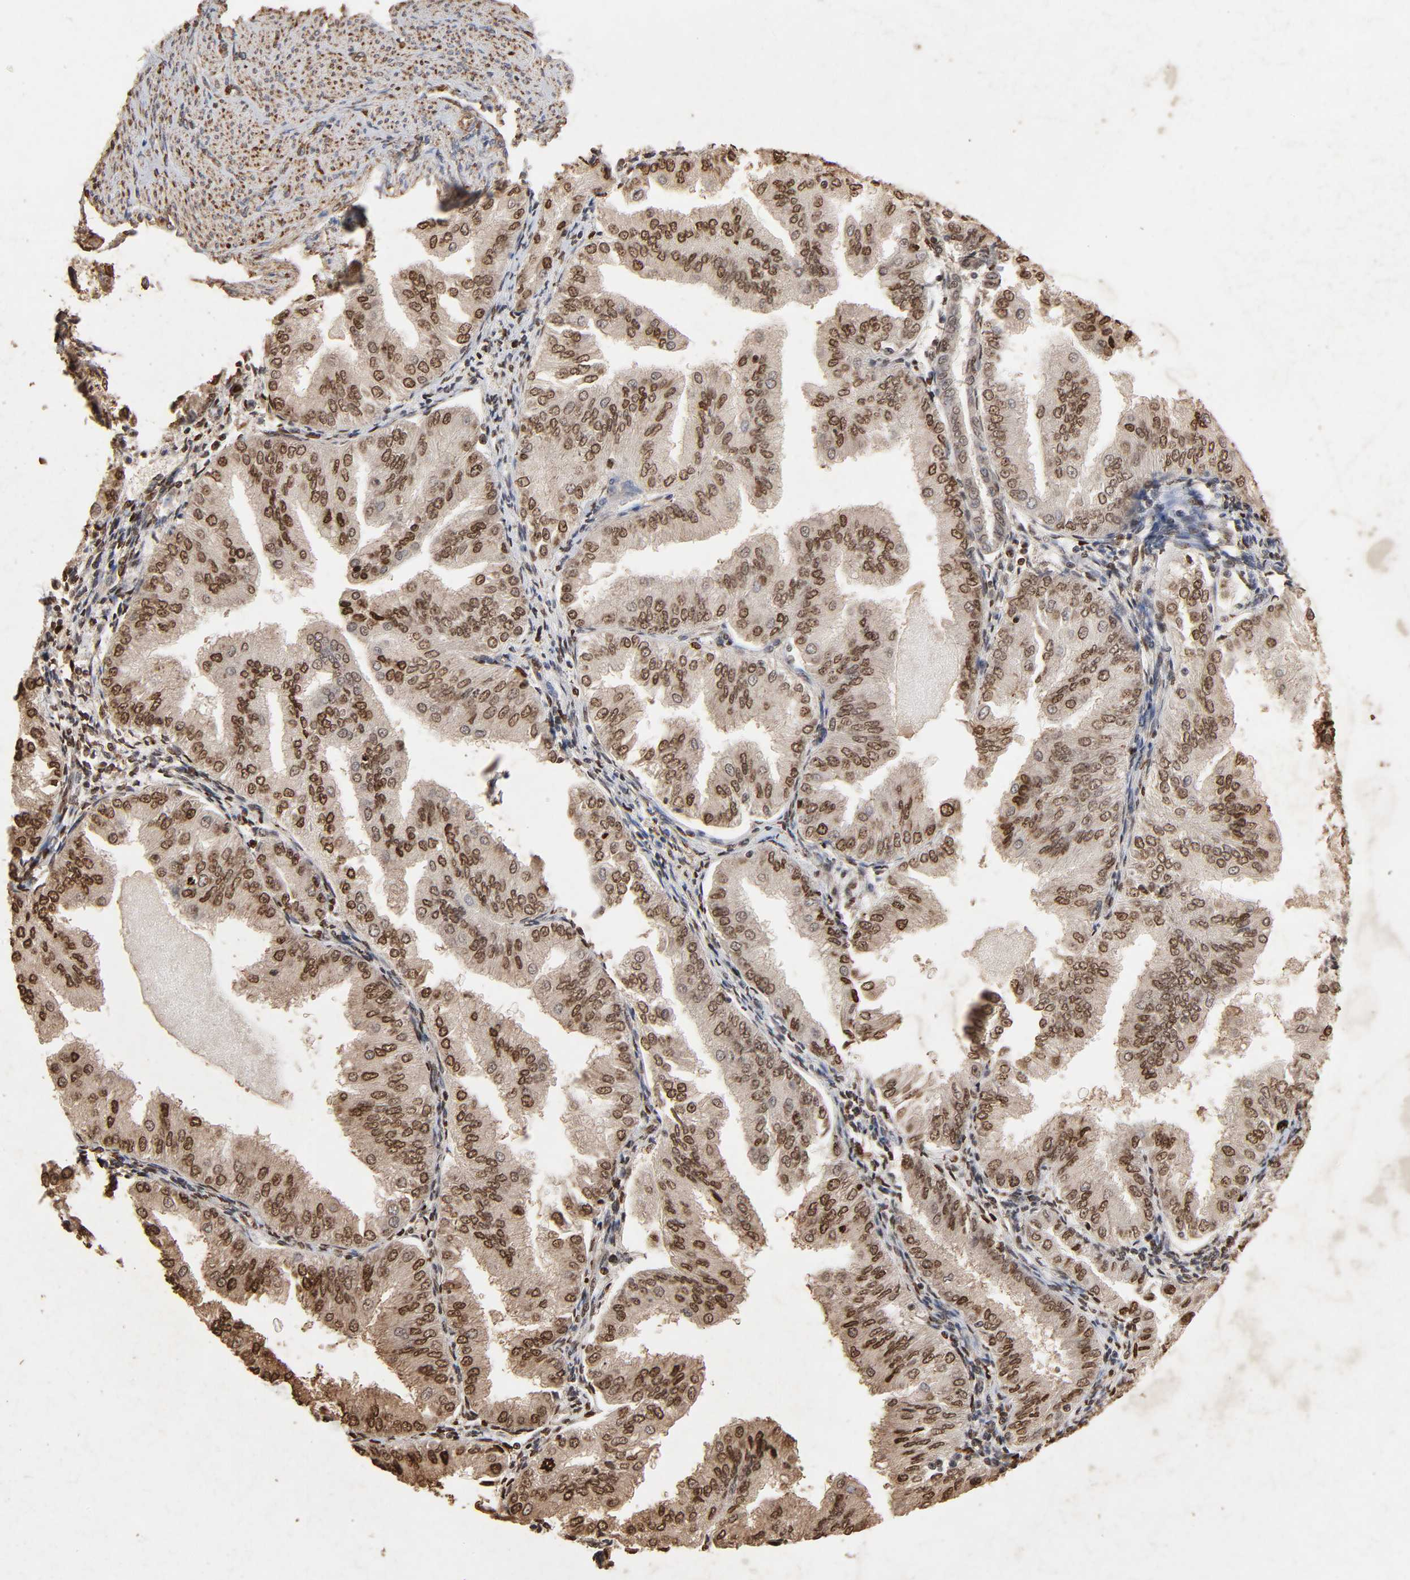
{"staining": {"intensity": "strong", "quantity": ">75%", "location": "cytoplasmic/membranous"}, "tissue": "endometrial cancer", "cell_type": "Tumor cells", "image_type": "cancer", "snomed": [{"axis": "morphology", "description": "Adenocarcinoma, NOS"}, {"axis": "topography", "description": "Endometrium"}], "caption": "Adenocarcinoma (endometrial) stained with DAB (3,3'-diaminobenzidine) immunohistochemistry exhibits high levels of strong cytoplasmic/membranous positivity in about >75% of tumor cells.", "gene": "CYCS", "patient": {"sex": "female", "age": 53}}